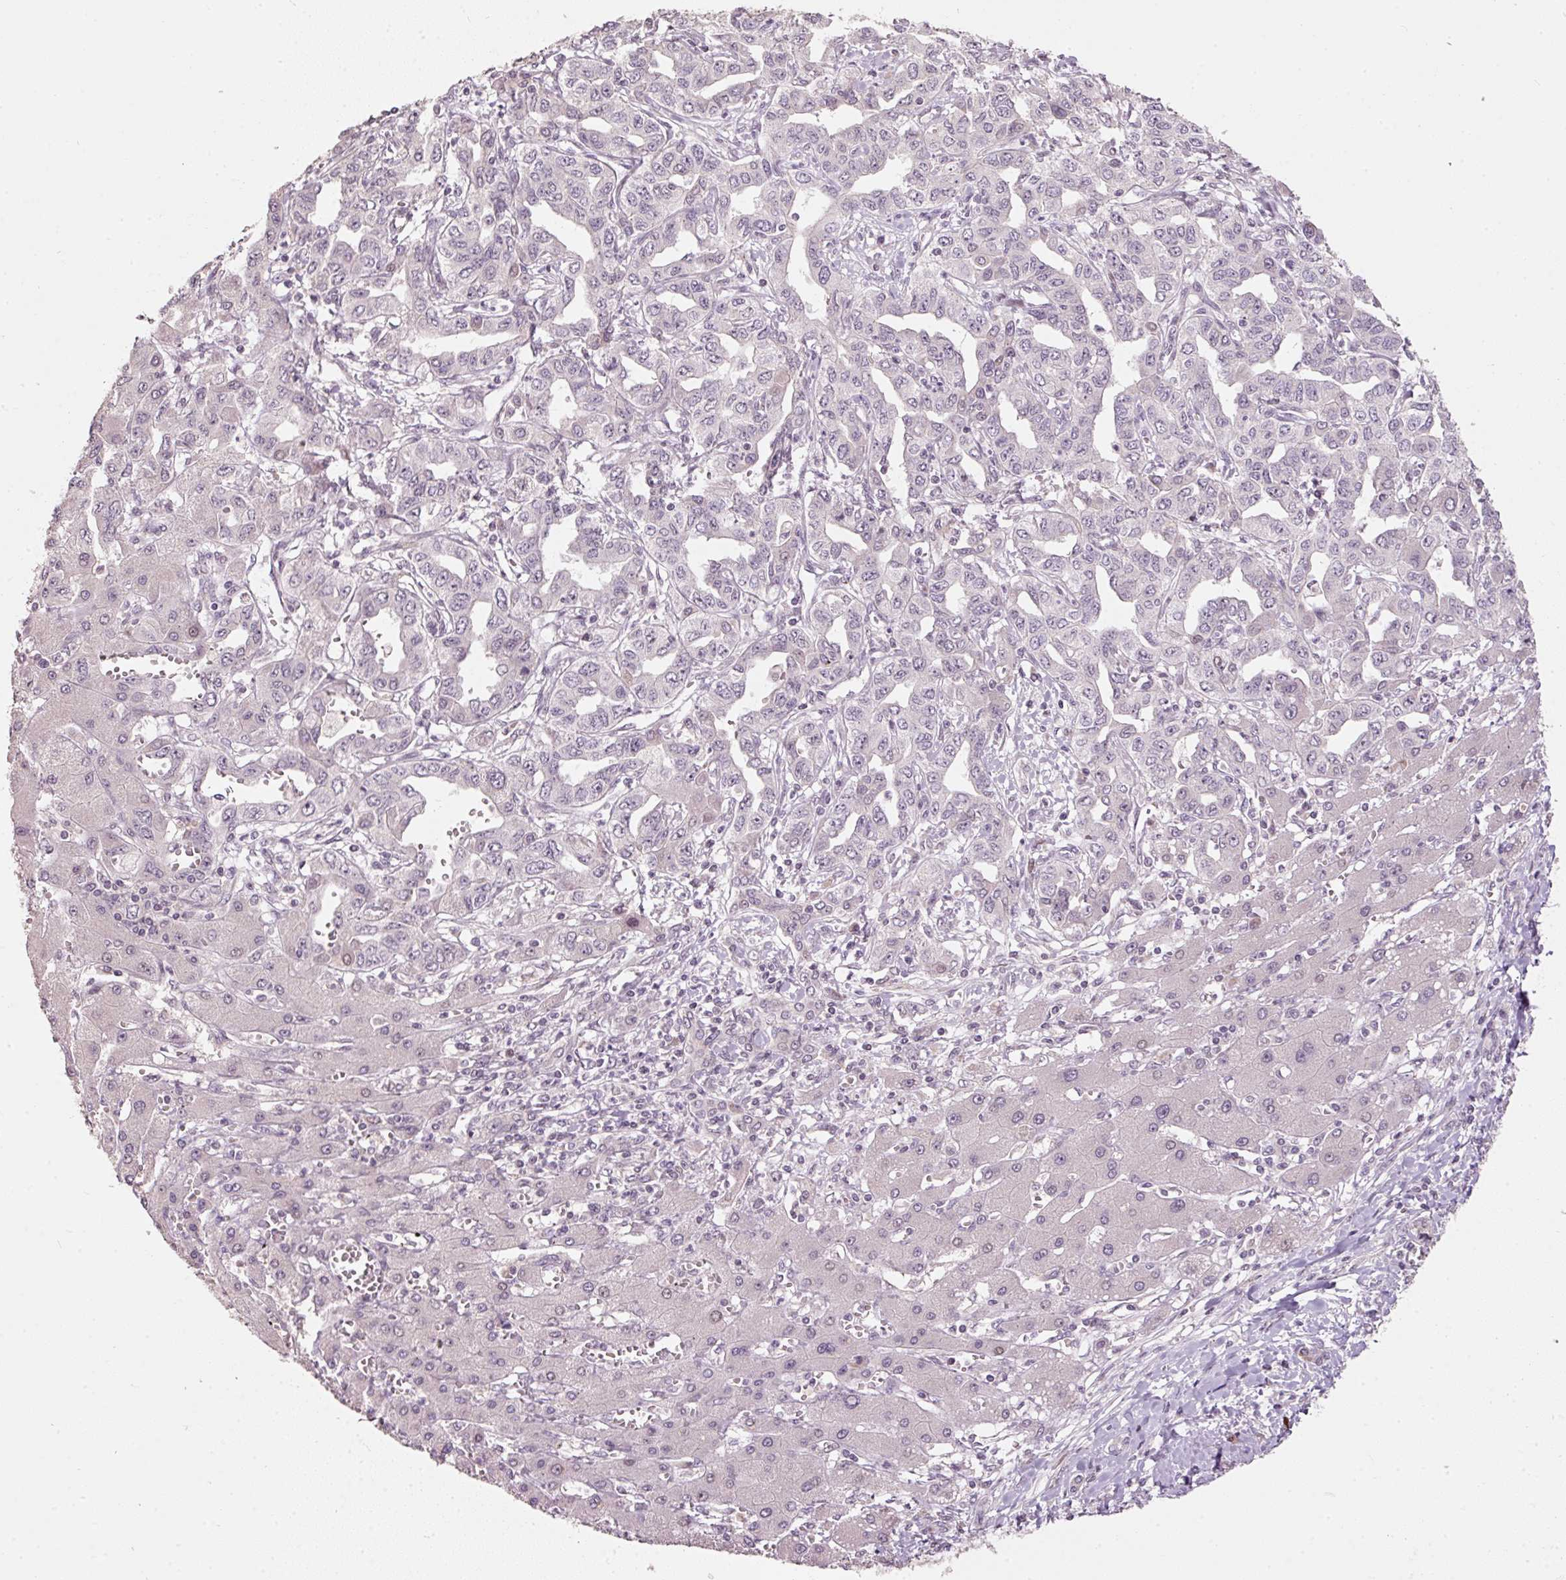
{"staining": {"intensity": "negative", "quantity": "none", "location": "none"}, "tissue": "liver cancer", "cell_type": "Tumor cells", "image_type": "cancer", "snomed": [{"axis": "morphology", "description": "Cholangiocarcinoma"}, {"axis": "topography", "description": "Liver"}], "caption": "Tumor cells are negative for brown protein staining in cholangiocarcinoma (liver).", "gene": "TOB2", "patient": {"sex": "male", "age": 59}}